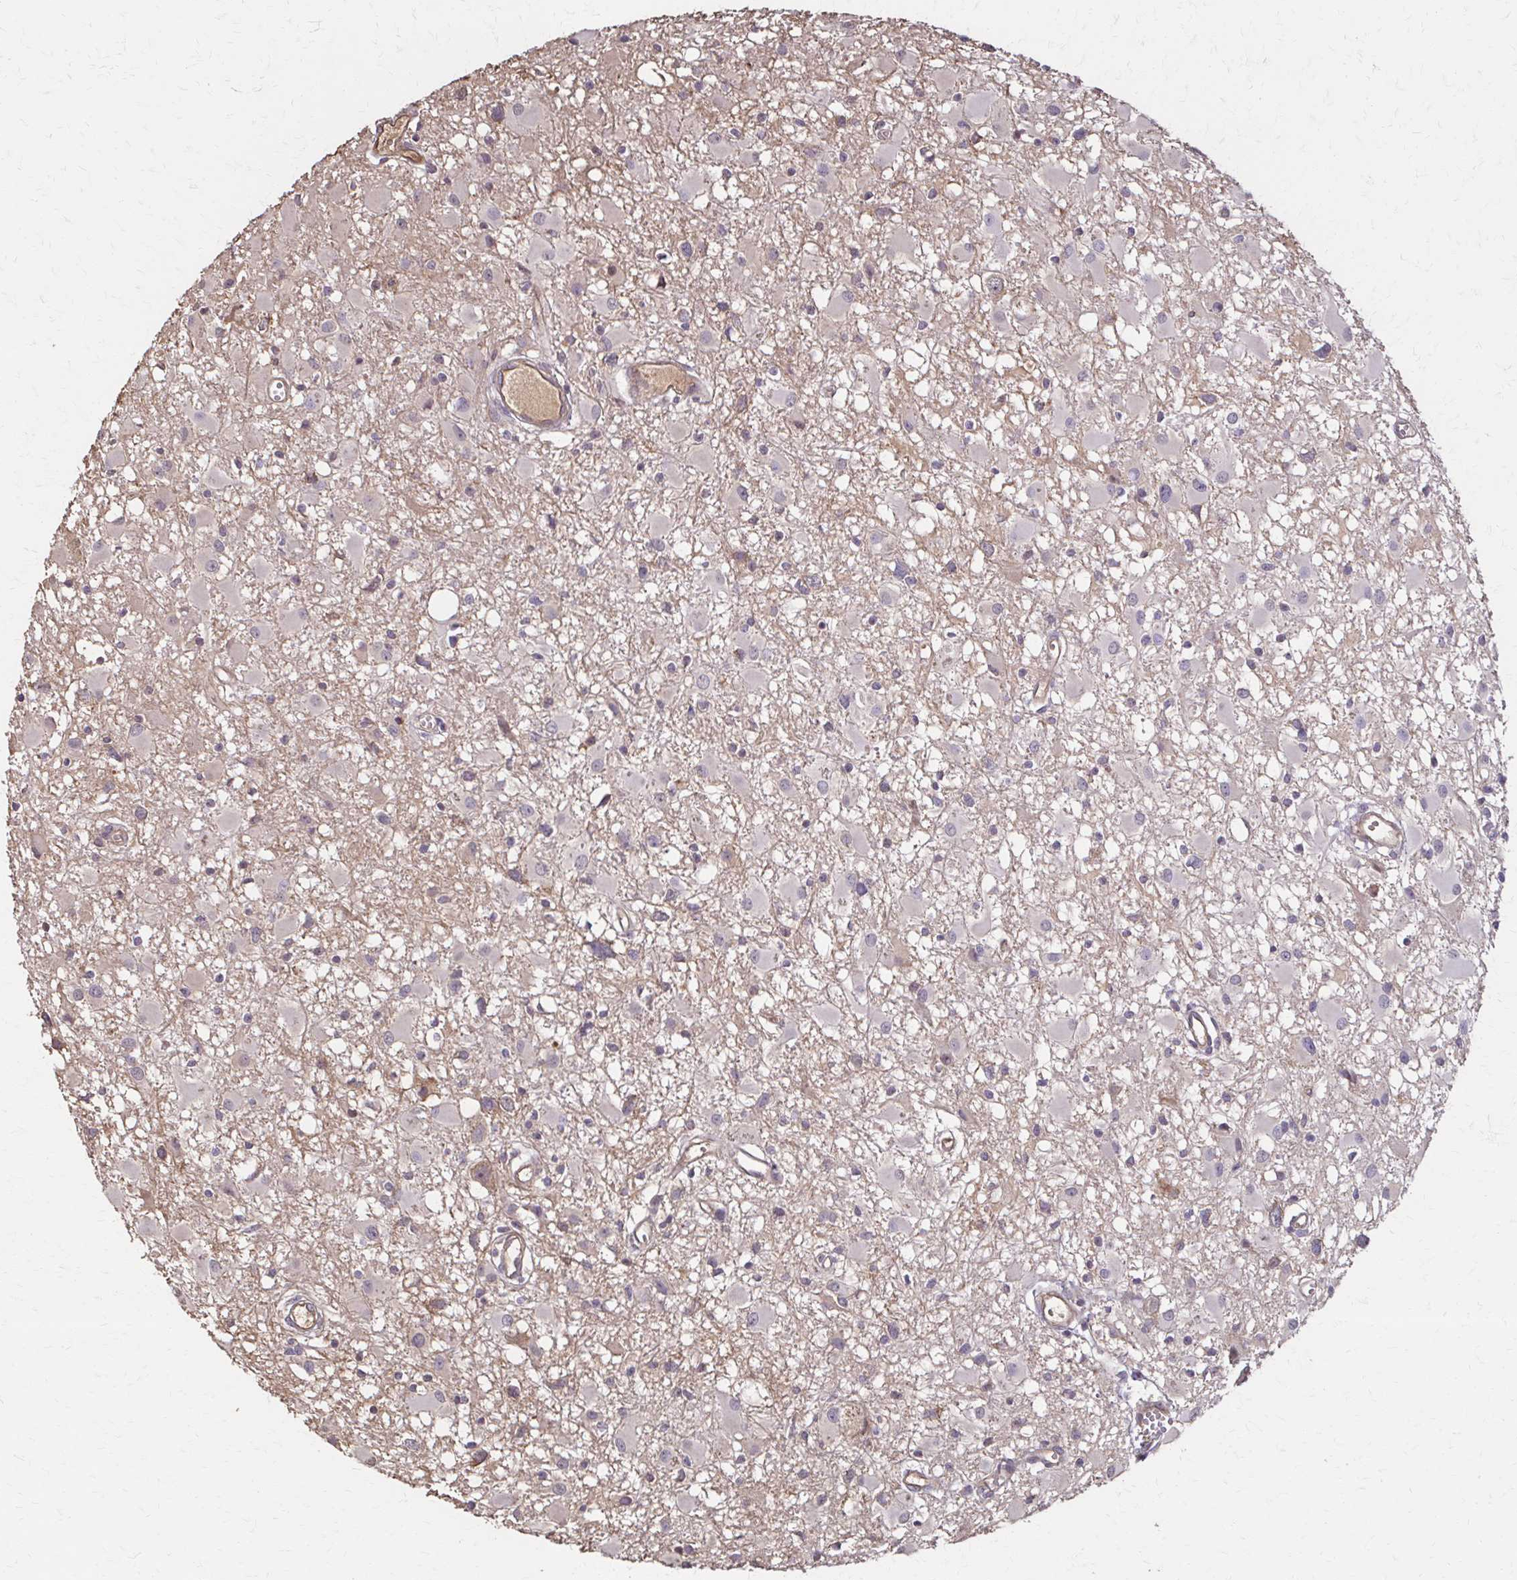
{"staining": {"intensity": "negative", "quantity": "none", "location": "none"}, "tissue": "glioma", "cell_type": "Tumor cells", "image_type": "cancer", "snomed": [{"axis": "morphology", "description": "Glioma, malignant, High grade"}, {"axis": "topography", "description": "Brain"}], "caption": "IHC of human high-grade glioma (malignant) displays no positivity in tumor cells.", "gene": "IL18BP", "patient": {"sex": "male", "age": 54}}